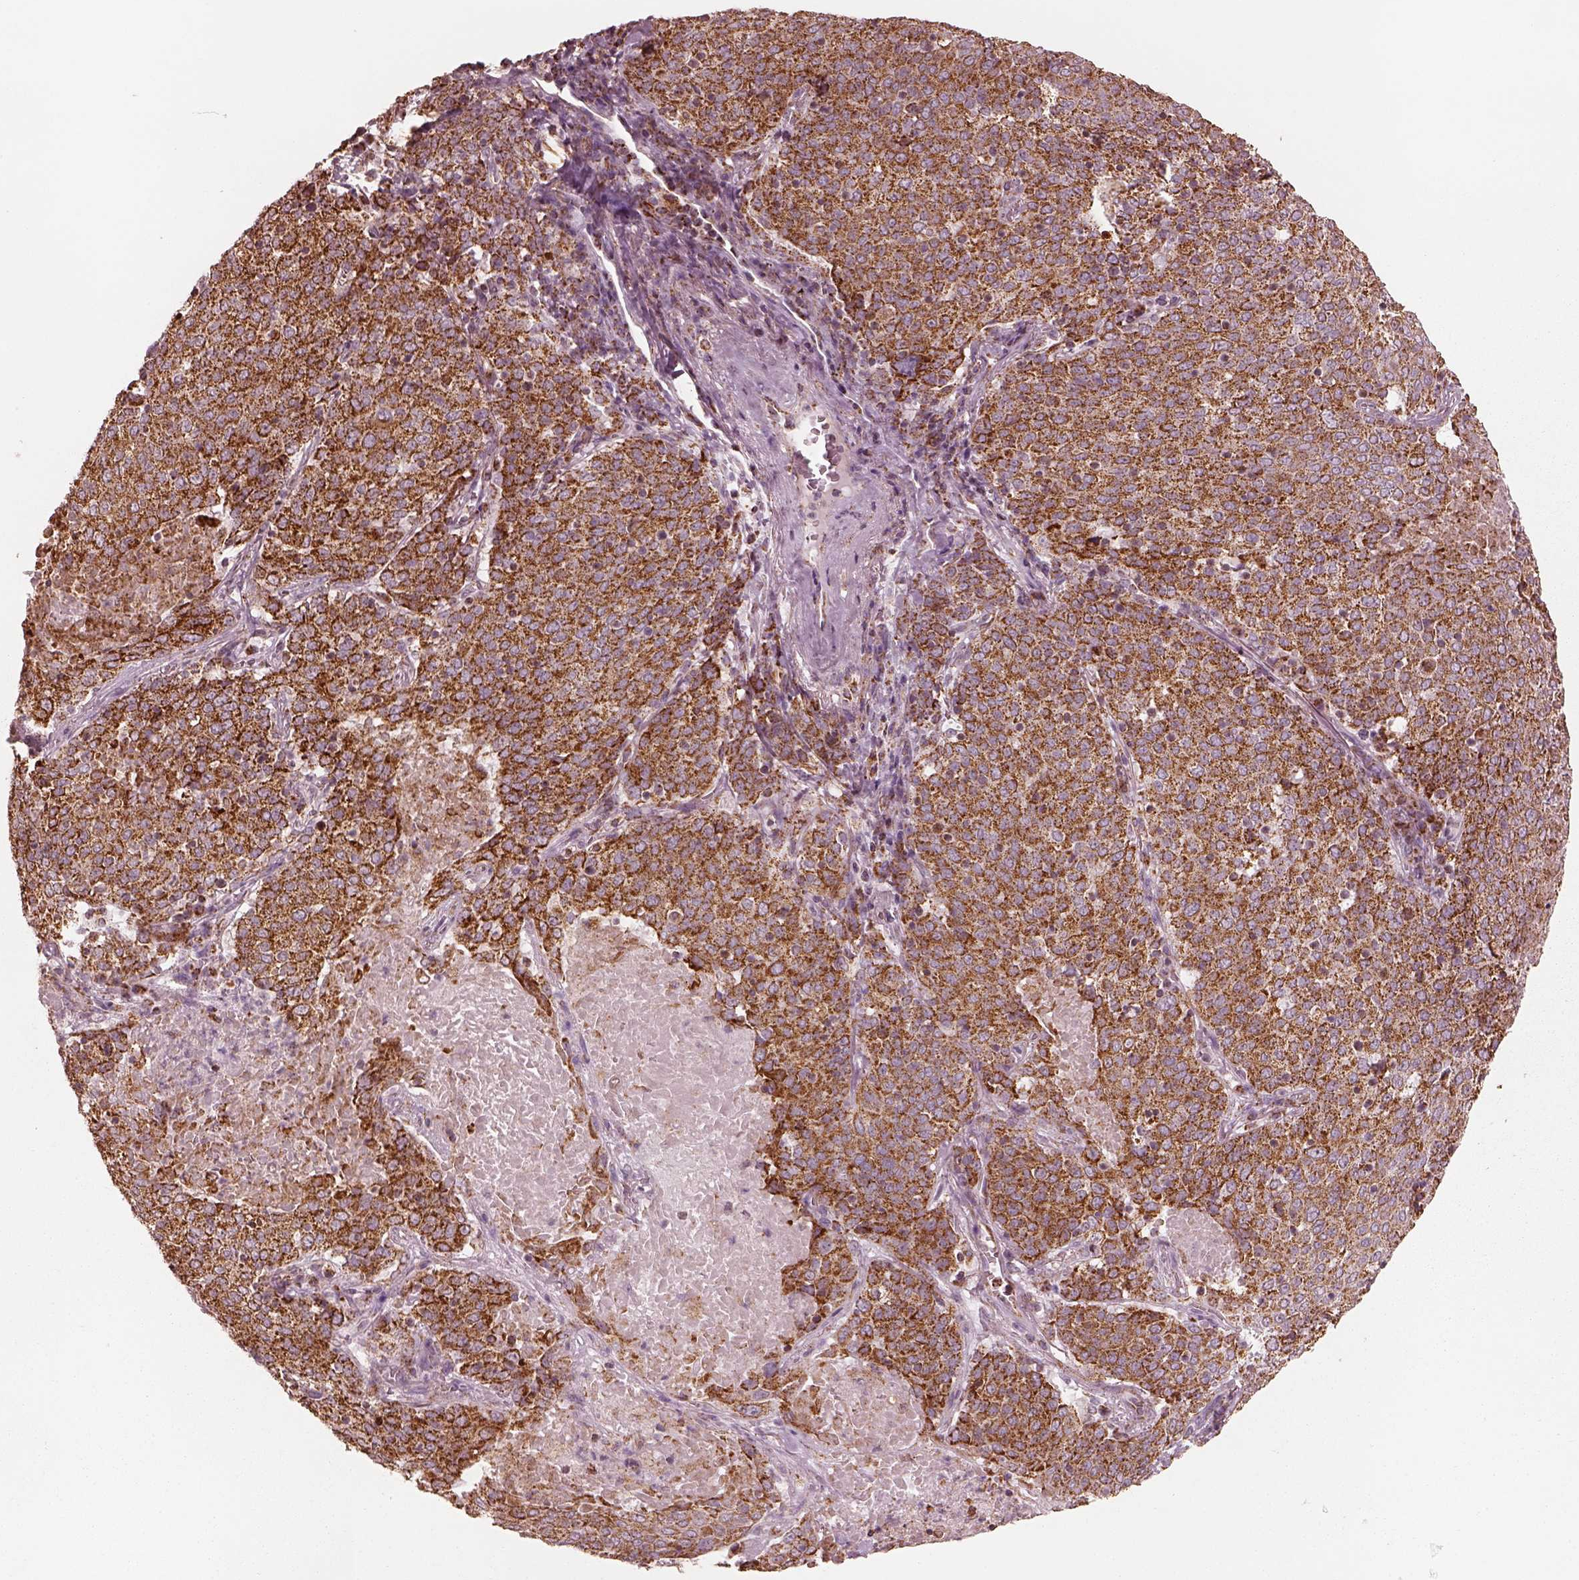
{"staining": {"intensity": "strong", "quantity": ">75%", "location": "cytoplasmic/membranous"}, "tissue": "lung cancer", "cell_type": "Tumor cells", "image_type": "cancer", "snomed": [{"axis": "morphology", "description": "Squamous cell carcinoma, NOS"}, {"axis": "topography", "description": "Lung"}], "caption": "Lung cancer (squamous cell carcinoma) was stained to show a protein in brown. There is high levels of strong cytoplasmic/membranous expression in approximately >75% of tumor cells.", "gene": "ENTPD6", "patient": {"sex": "male", "age": 82}}